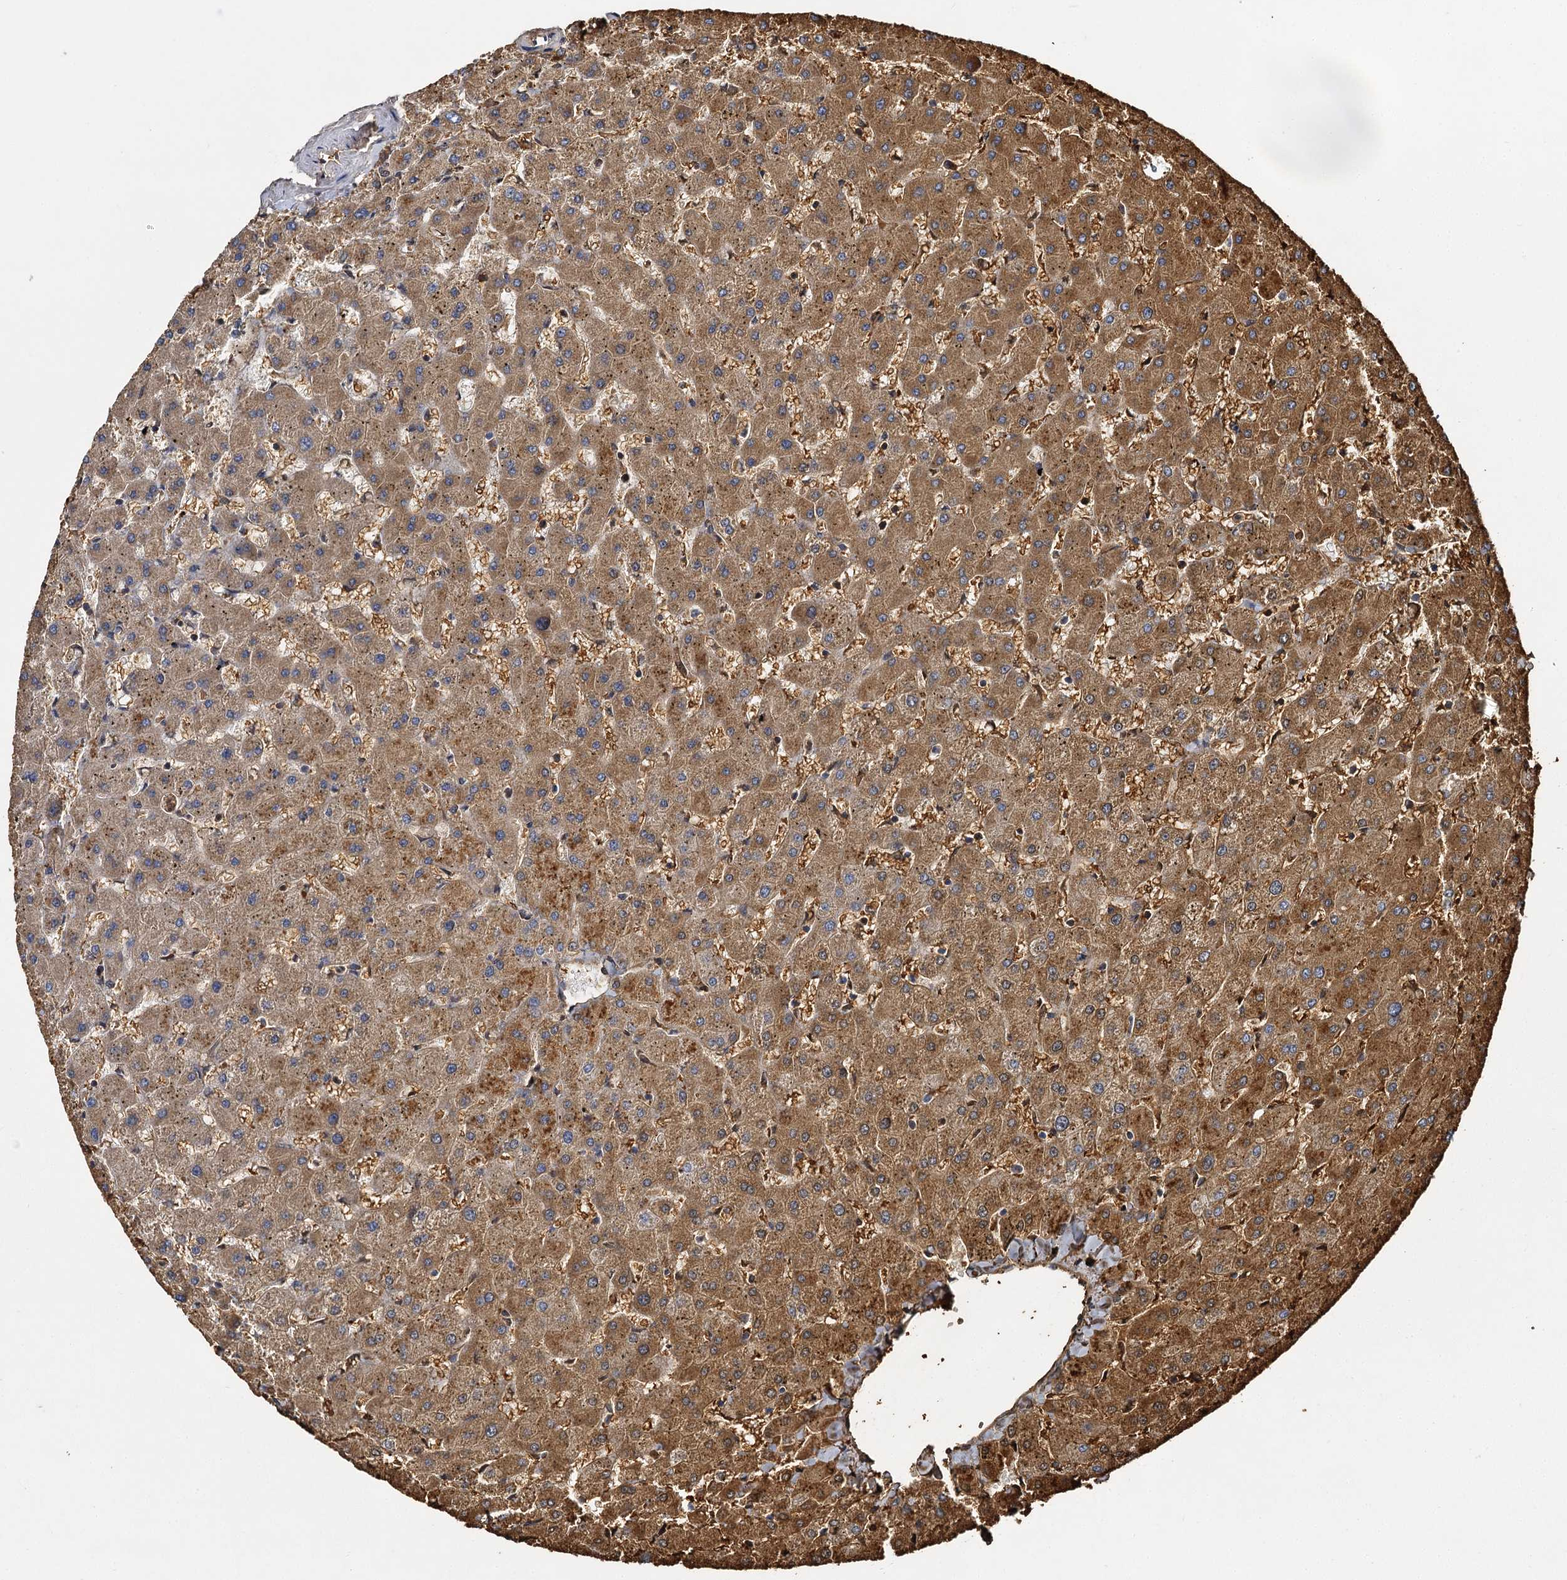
{"staining": {"intensity": "moderate", "quantity": ">75%", "location": "cytoplasmic/membranous"}, "tissue": "liver", "cell_type": "Cholangiocytes", "image_type": "normal", "snomed": [{"axis": "morphology", "description": "Normal tissue, NOS"}, {"axis": "topography", "description": "Liver"}], "caption": "Immunohistochemical staining of normal human liver reveals medium levels of moderate cytoplasmic/membranous expression in approximately >75% of cholangiocytes.", "gene": "BCS1L", "patient": {"sex": "female", "age": 63}}